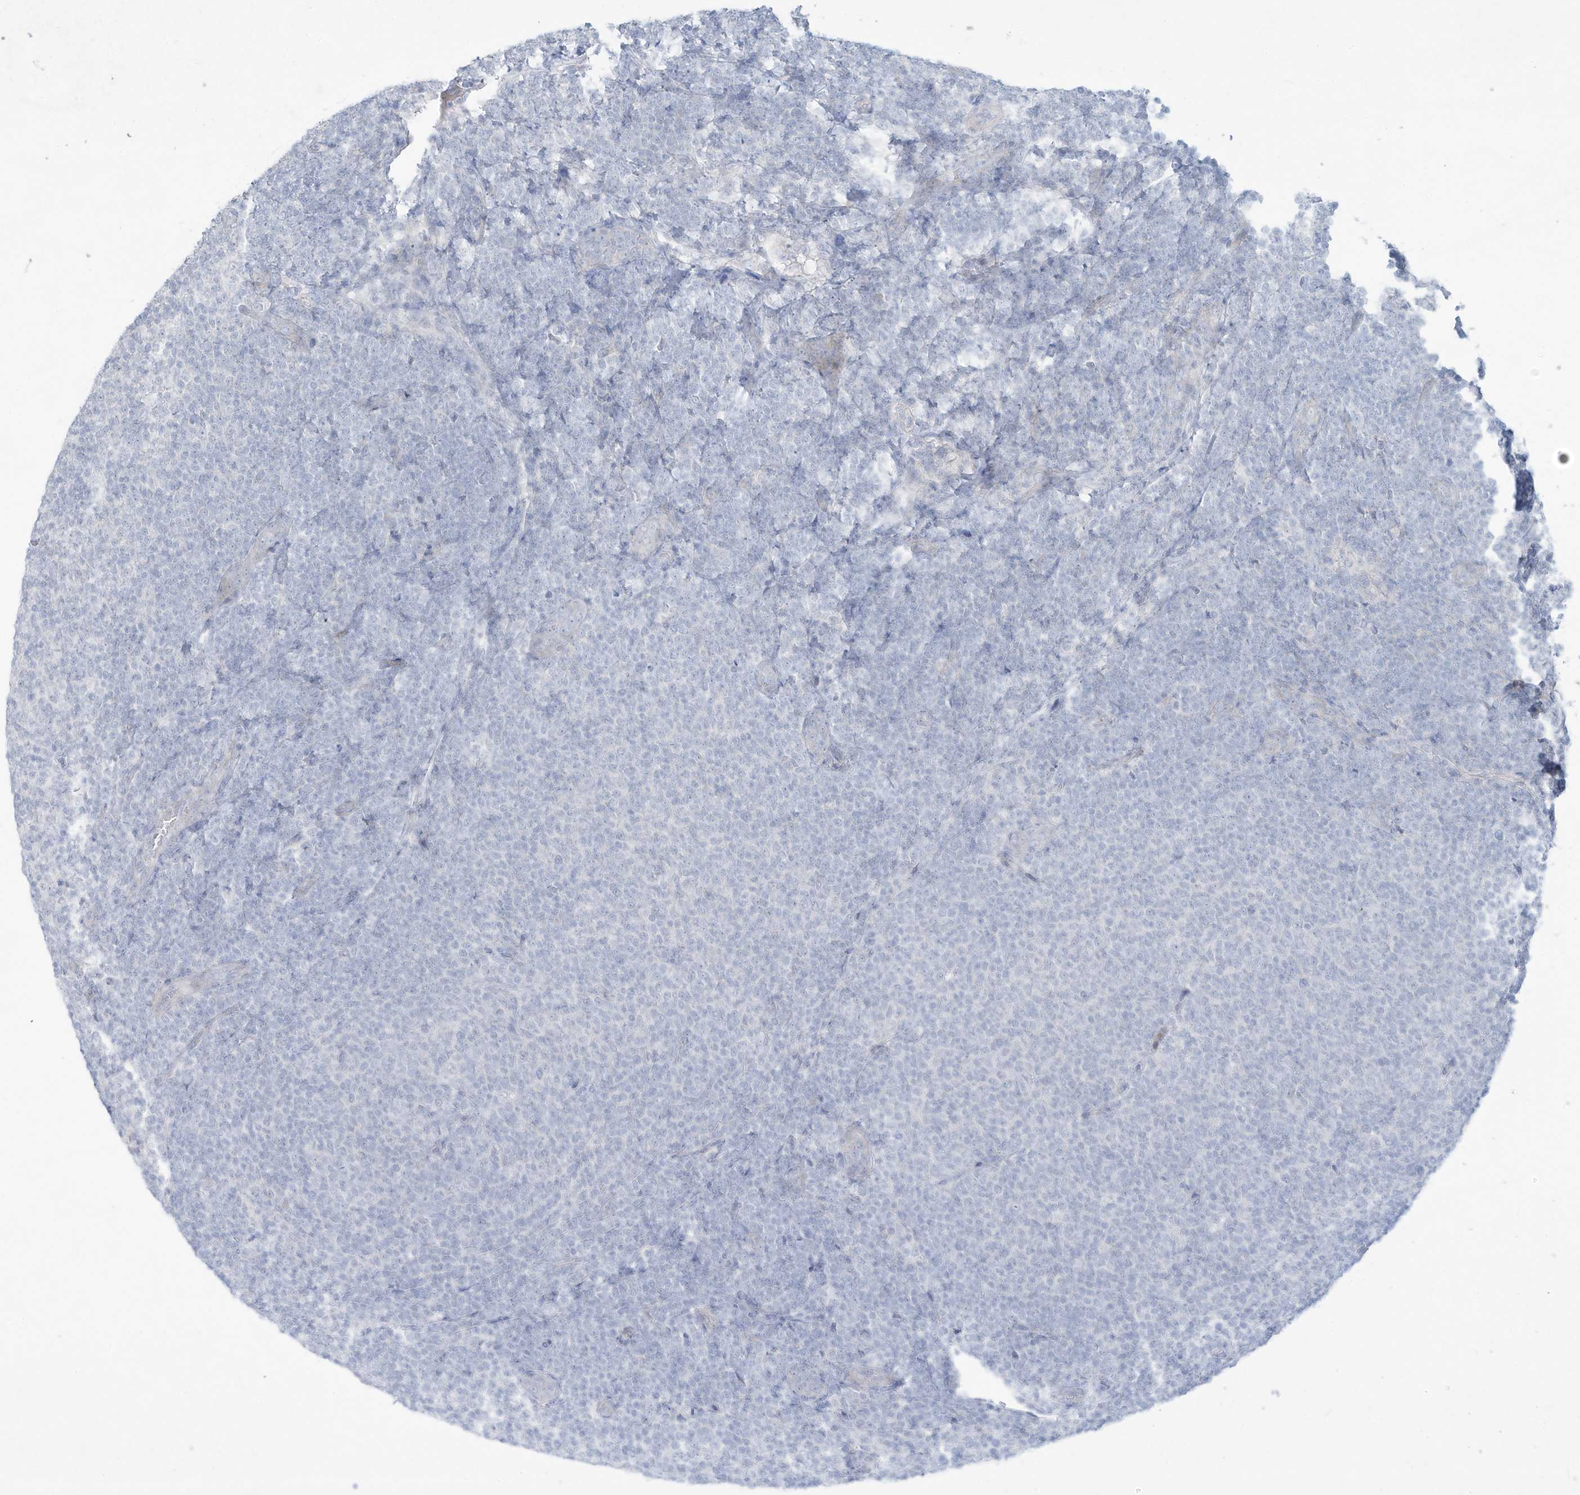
{"staining": {"intensity": "negative", "quantity": "none", "location": "none"}, "tissue": "lymphoma", "cell_type": "Tumor cells", "image_type": "cancer", "snomed": [{"axis": "morphology", "description": "Malignant lymphoma, non-Hodgkin's type, Low grade"}, {"axis": "topography", "description": "Lymph node"}], "caption": "The photomicrograph demonstrates no significant staining in tumor cells of lymphoma.", "gene": "PAX6", "patient": {"sex": "male", "age": 66}}